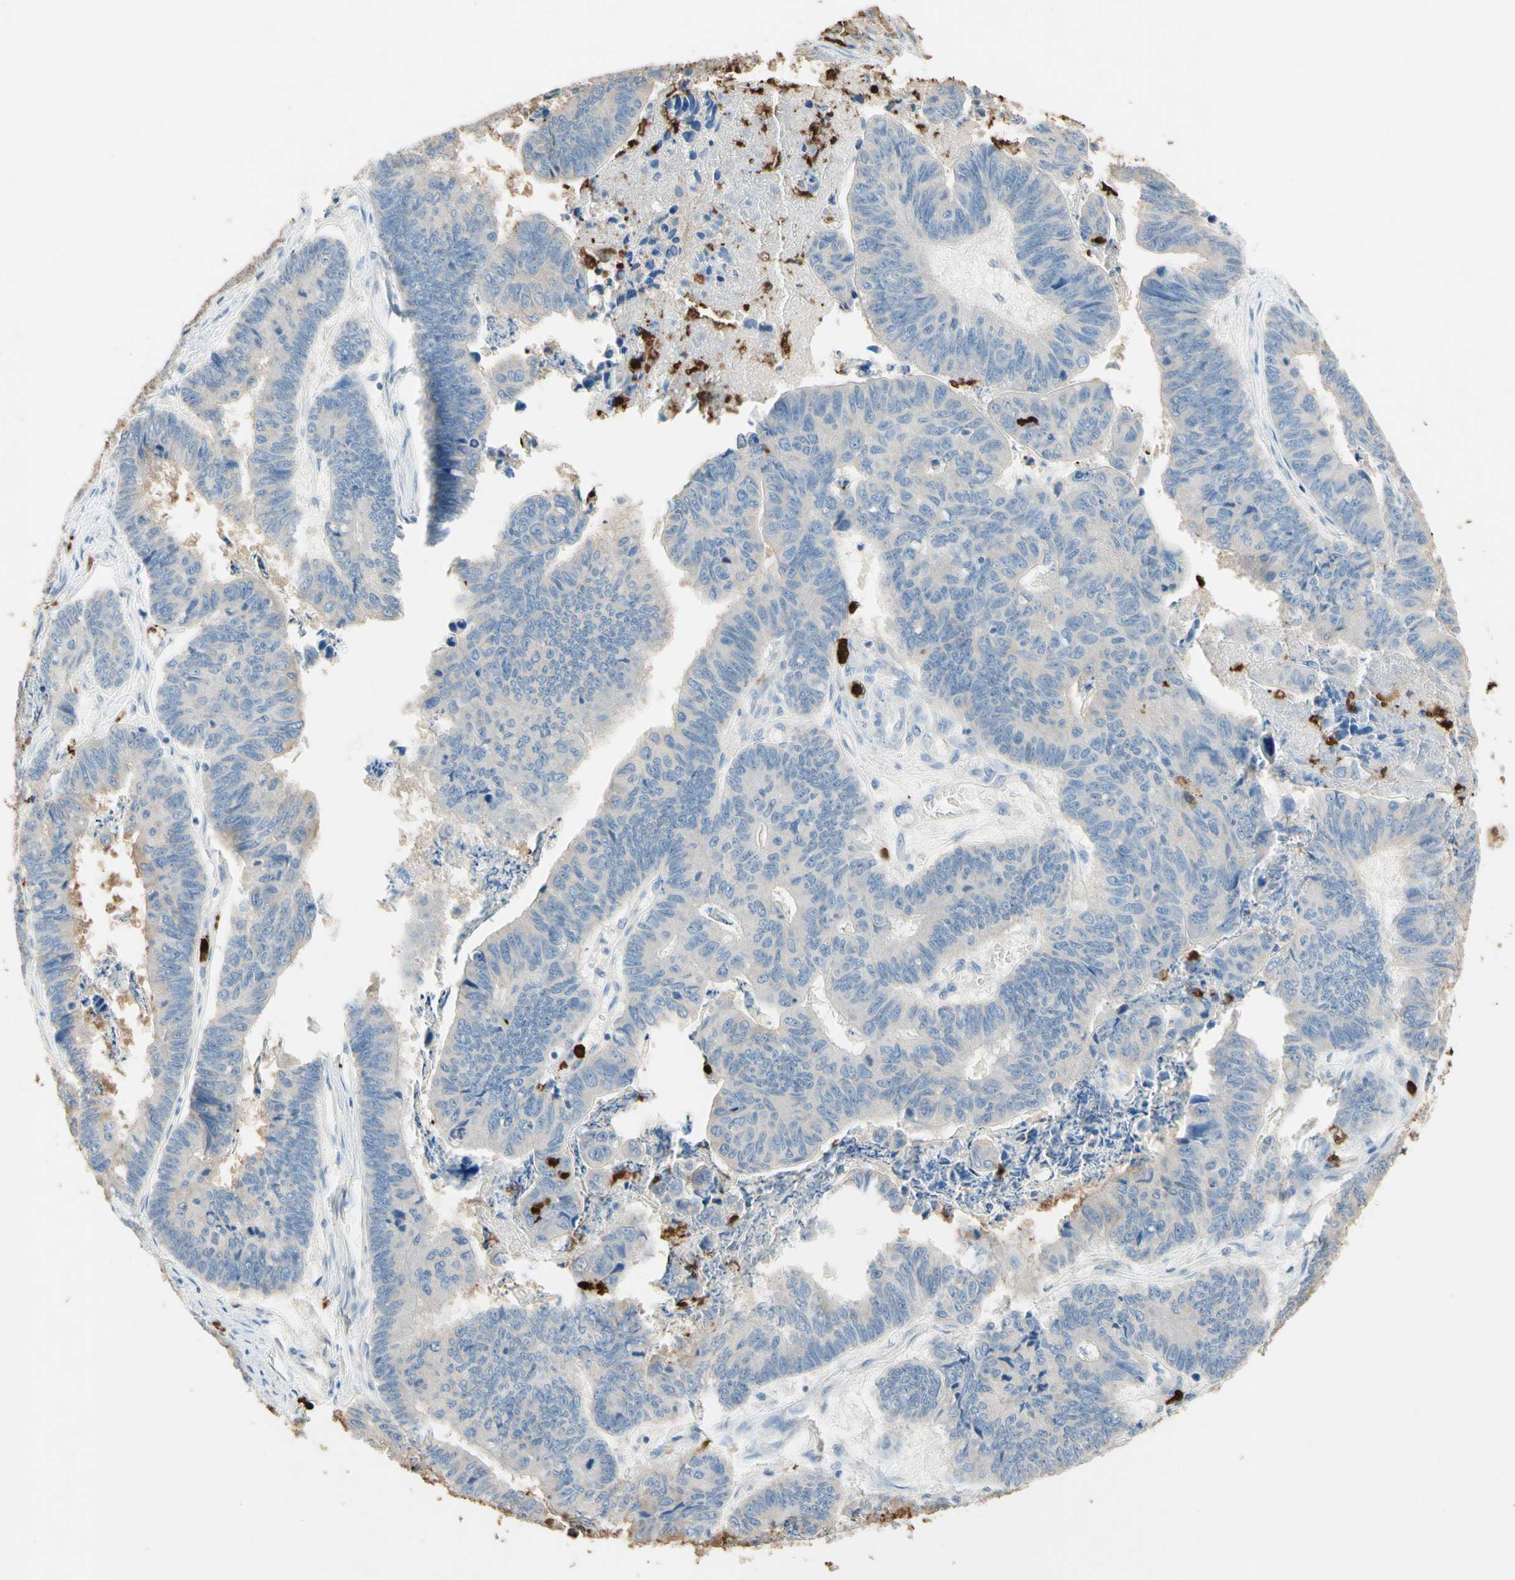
{"staining": {"intensity": "moderate", "quantity": "<25%", "location": "cytoplasmic/membranous"}, "tissue": "stomach cancer", "cell_type": "Tumor cells", "image_type": "cancer", "snomed": [{"axis": "morphology", "description": "Adenocarcinoma, NOS"}, {"axis": "topography", "description": "Stomach, lower"}], "caption": "This image exhibits stomach cancer stained with IHC to label a protein in brown. The cytoplasmic/membranous of tumor cells show moderate positivity for the protein. Nuclei are counter-stained blue.", "gene": "NFKBIZ", "patient": {"sex": "male", "age": 77}}